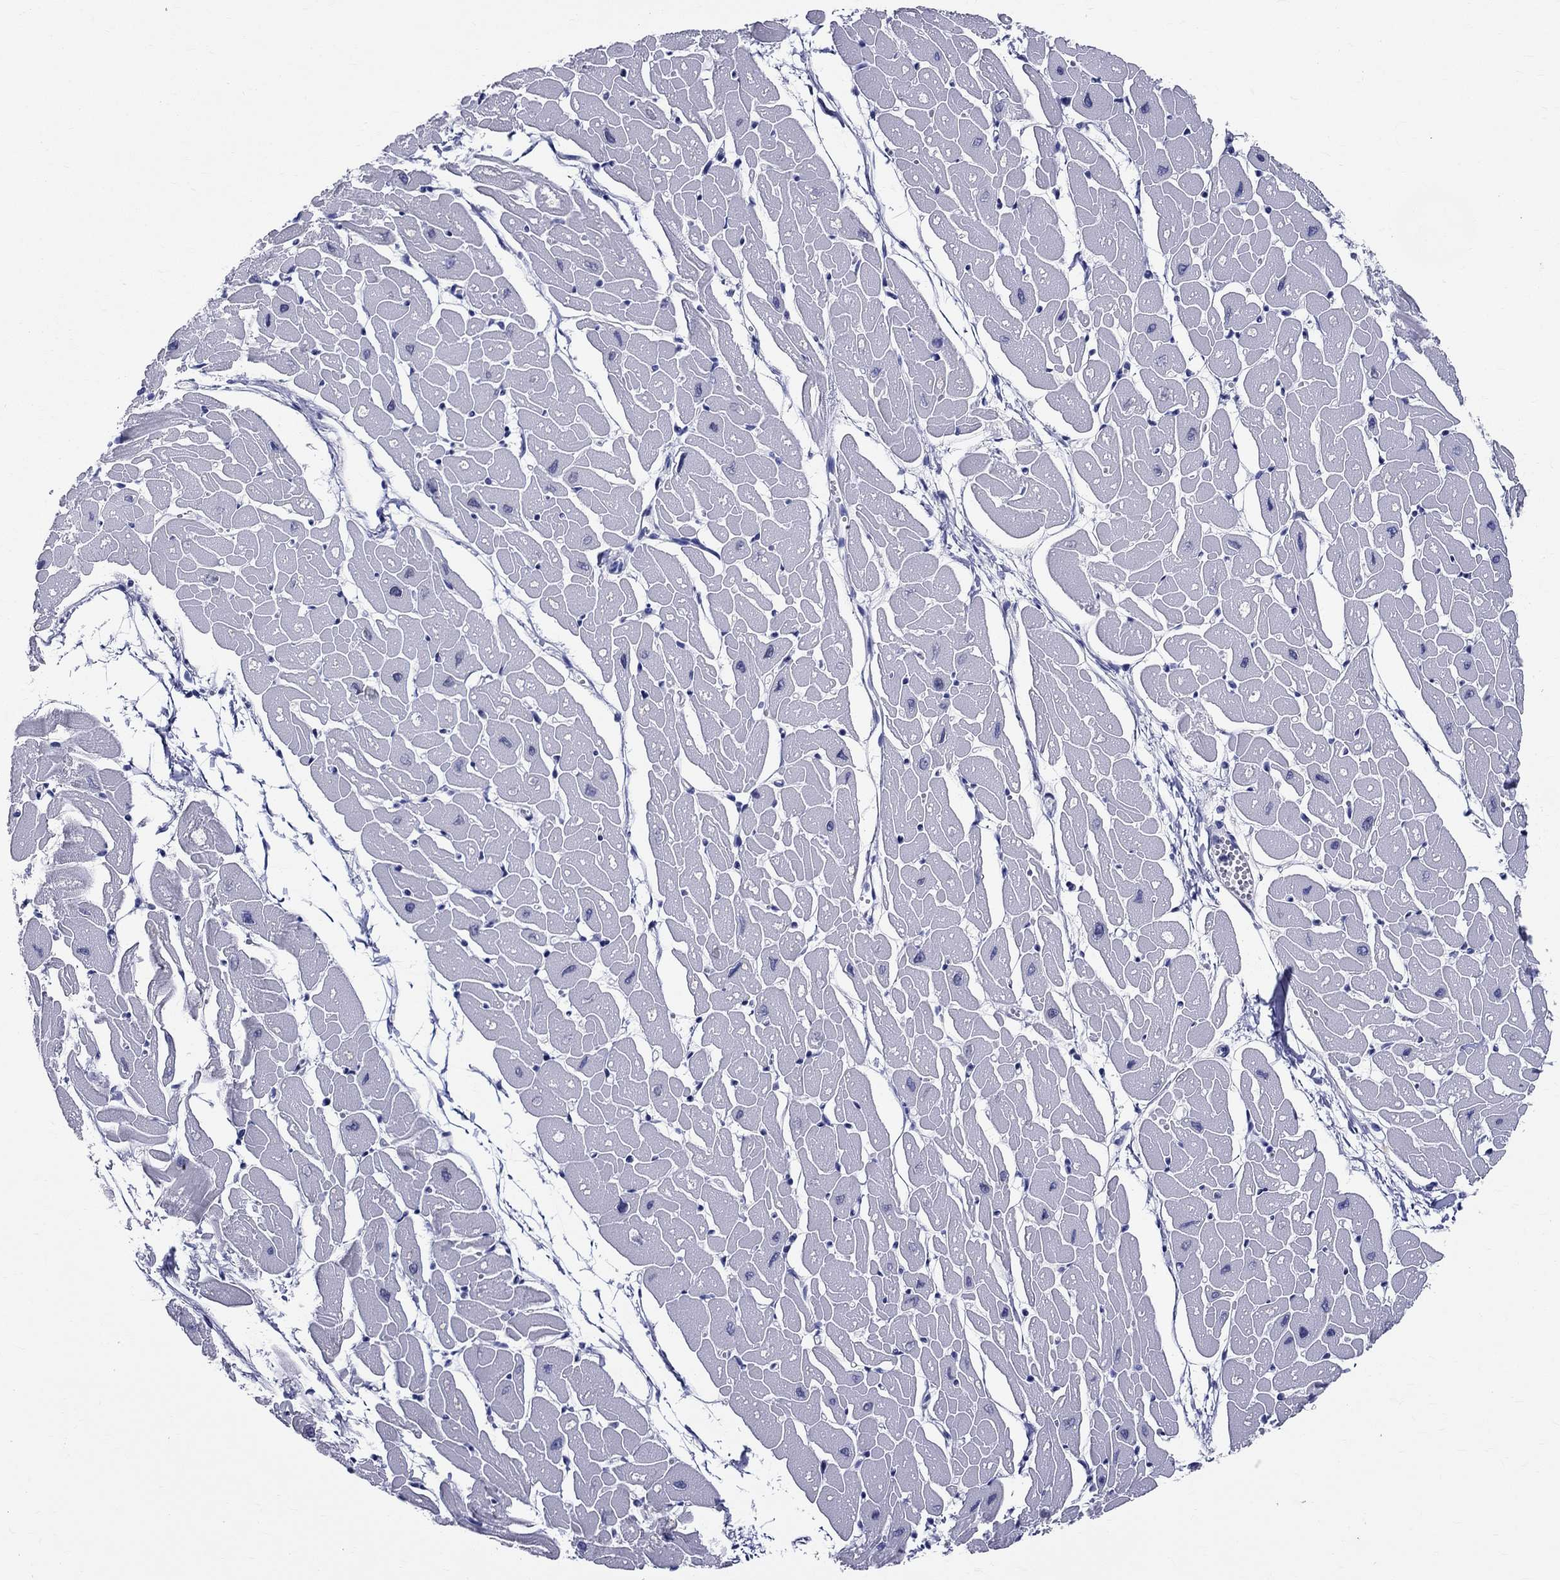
{"staining": {"intensity": "negative", "quantity": "none", "location": "none"}, "tissue": "heart muscle", "cell_type": "Cardiomyocytes", "image_type": "normal", "snomed": [{"axis": "morphology", "description": "Normal tissue, NOS"}, {"axis": "topography", "description": "Heart"}], "caption": "IHC of benign human heart muscle reveals no expression in cardiomyocytes. (IHC, brightfield microscopy, high magnification).", "gene": "CEP43", "patient": {"sex": "male", "age": 57}}